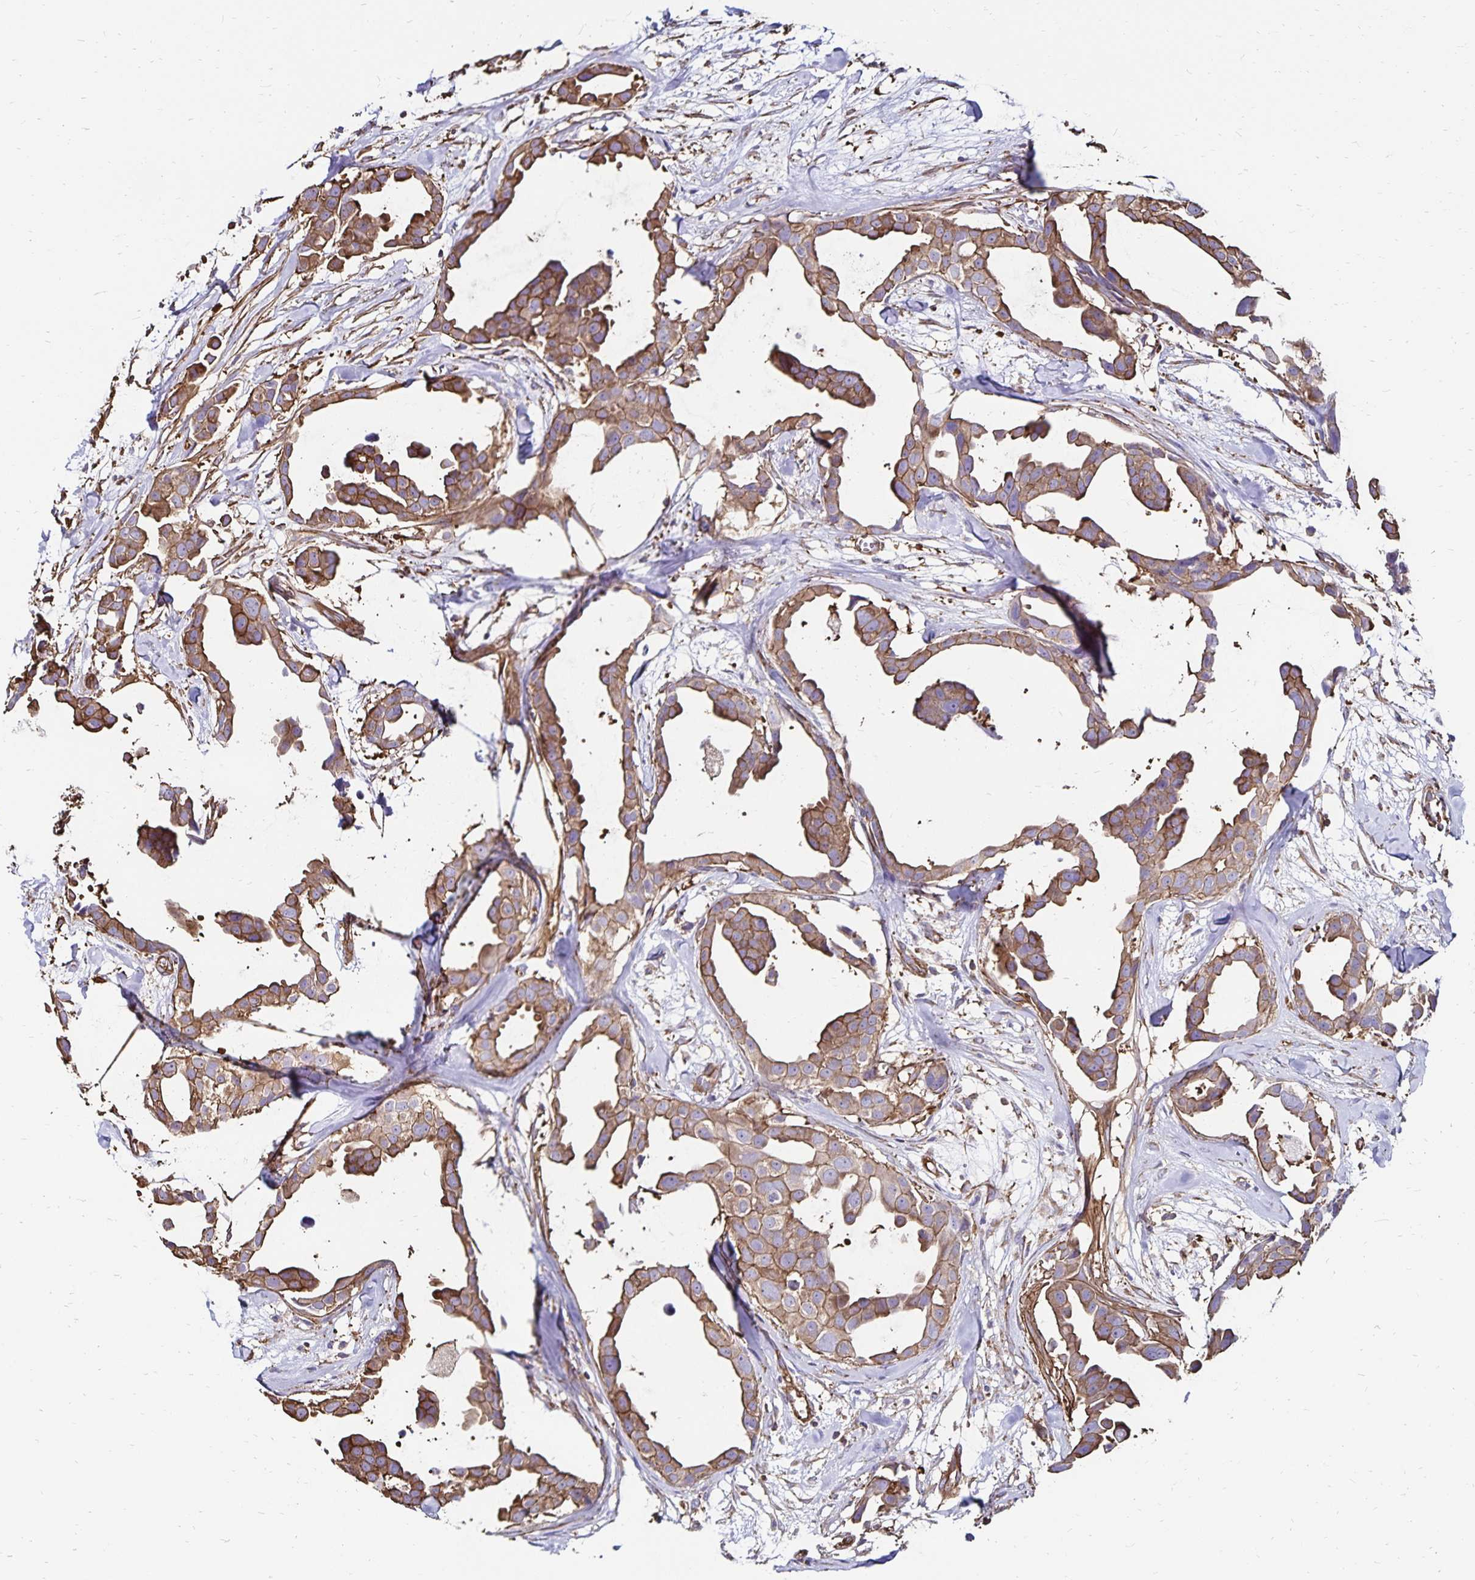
{"staining": {"intensity": "moderate", "quantity": ">75%", "location": "cytoplasmic/membranous"}, "tissue": "breast cancer", "cell_type": "Tumor cells", "image_type": "cancer", "snomed": [{"axis": "morphology", "description": "Duct carcinoma"}, {"axis": "topography", "description": "Breast"}], "caption": "Intraductal carcinoma (breast) stained for a protein (brown) reveals moderate cytoplasmic/membranous positive staining in about >75% of tumor cells.", "gene": "RPRML", "patient": {"sex": "female", "age": 38}}